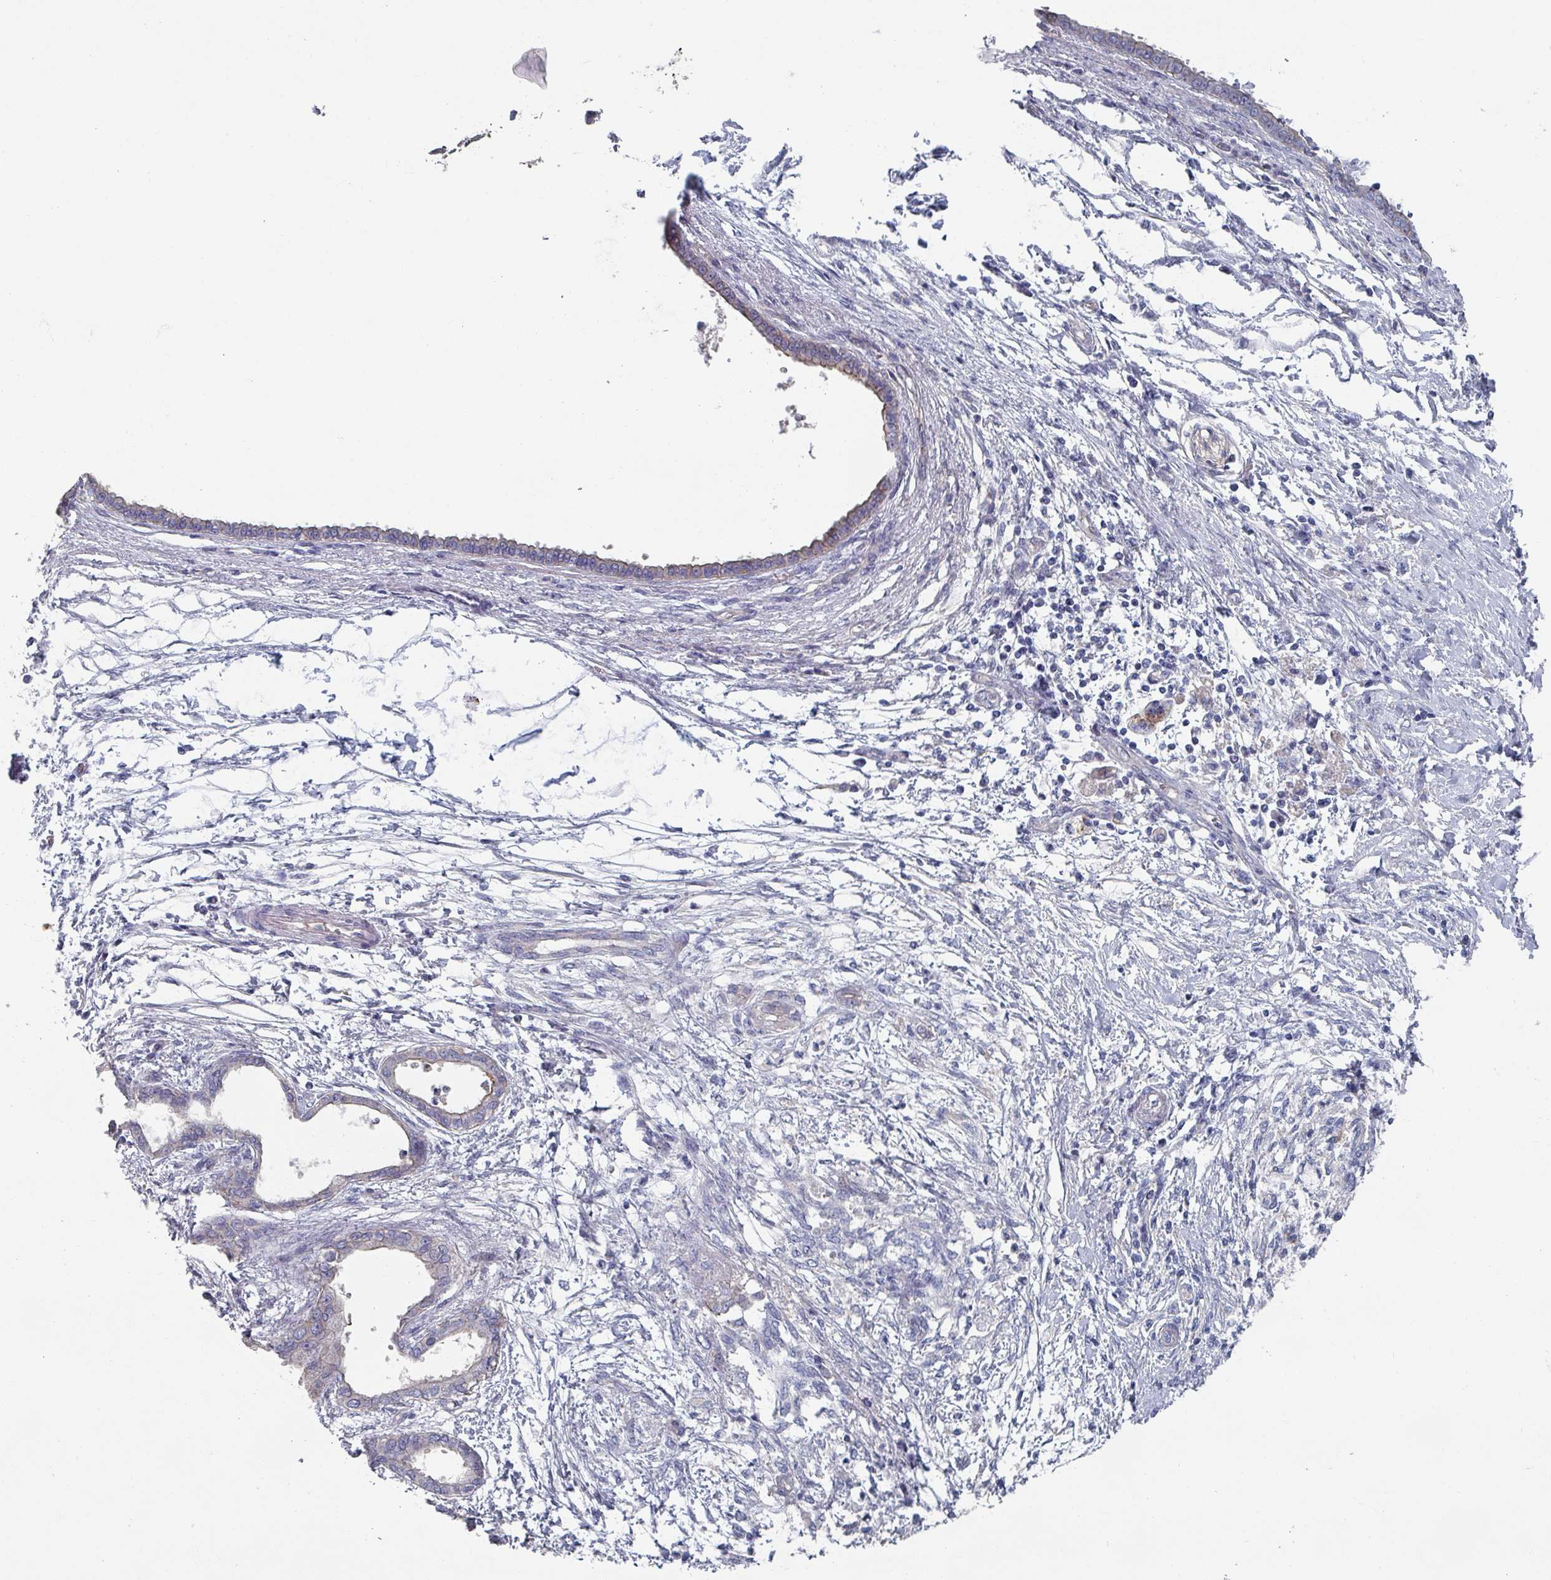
{"staining": {"intensity": "weak", "quantity": "<25%", "location": "cytoplasmic/membranous"}, "tissue": "pancreatic cancer", "cell_type": "Tumor cells", "image_type": "cancer", "snomed": [{"axis": "morphology", "description": "Adenocarcinoma, NOS"}, {"axis": "topography", "description": "Pancreas"}], "caption": "Tumor cells are negative for protein expression in human adenocarcinoma (pancreatic).", "gene": "EFL1", "patient": {"sex": "female", "age": 55}}